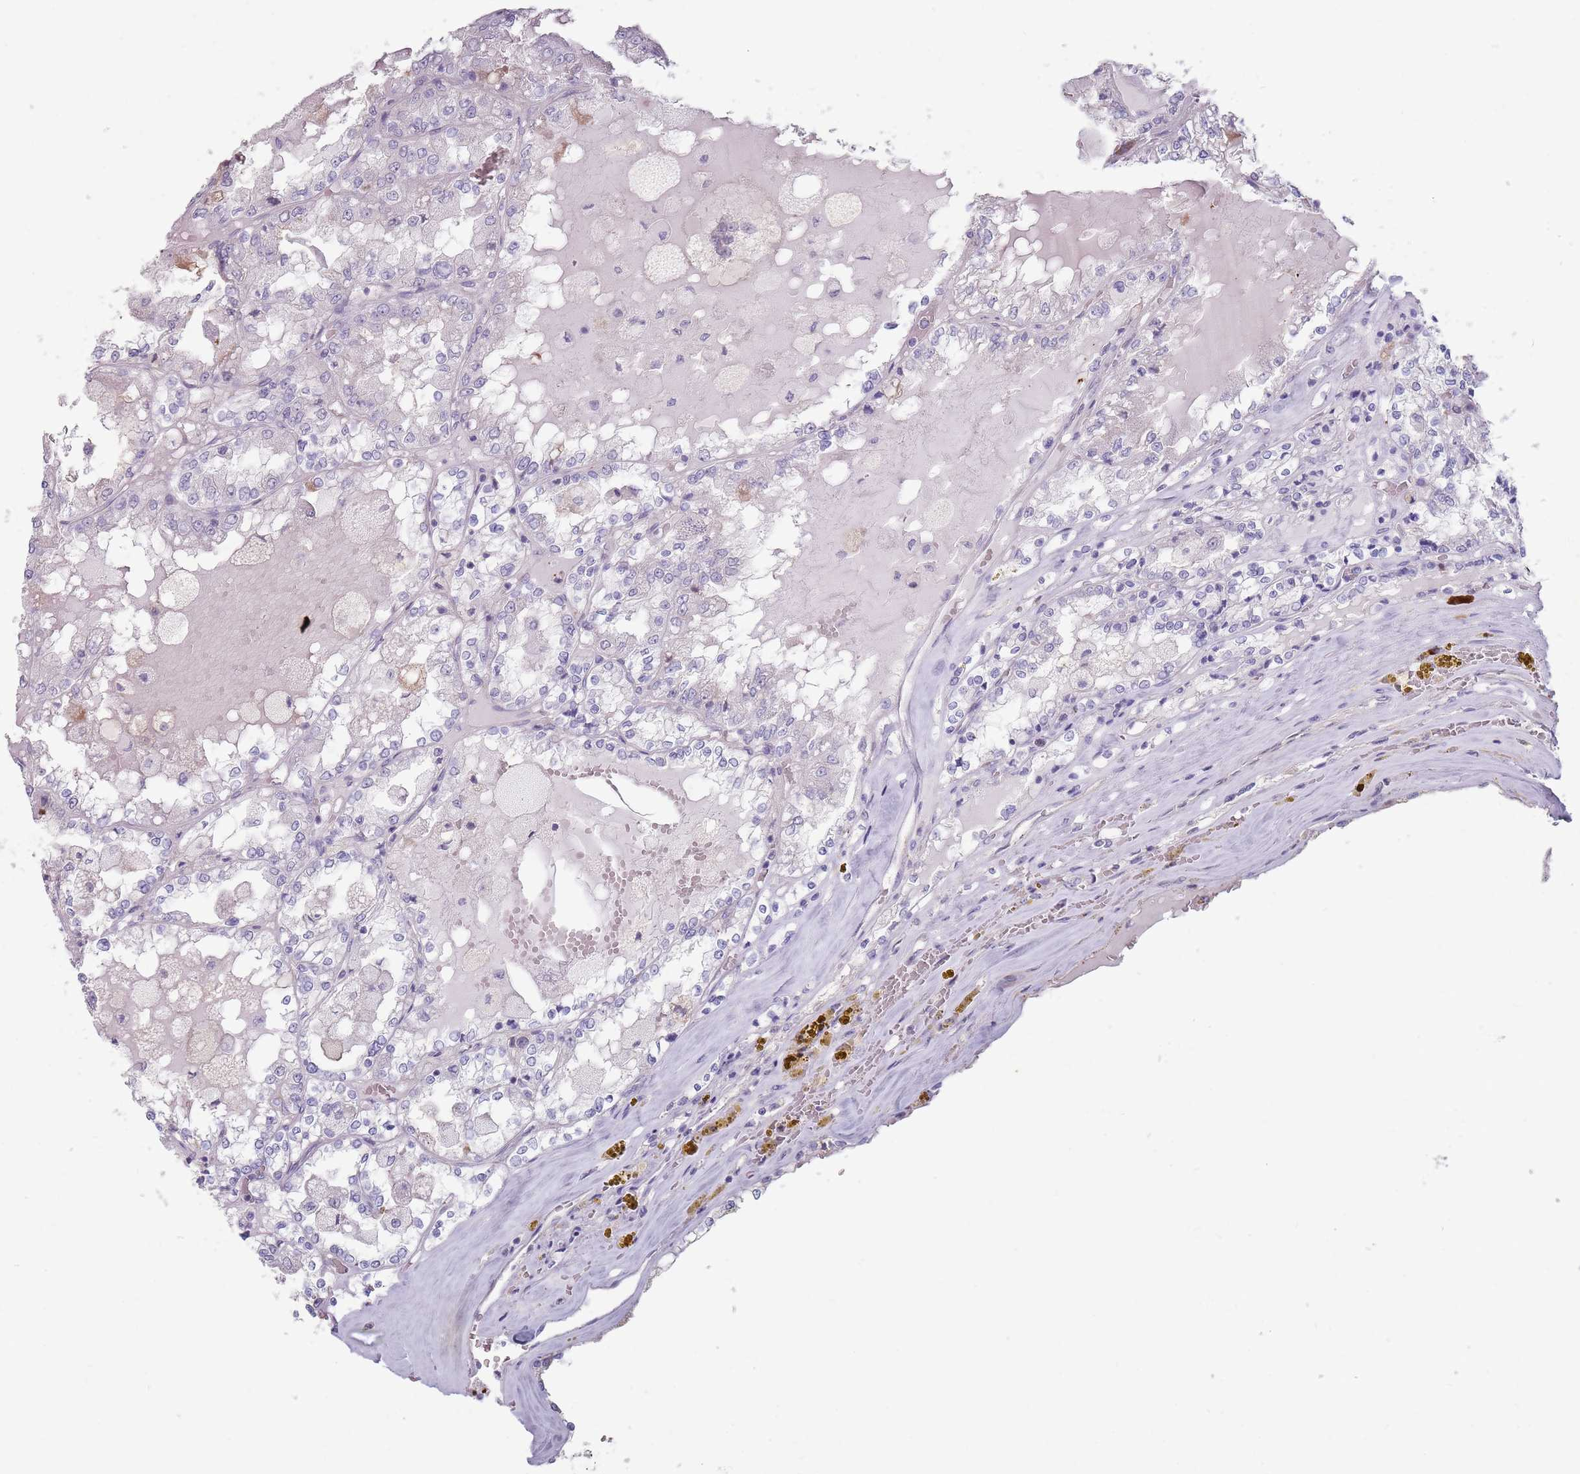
{"staining": {"intensity": "negative", "quantity": "none", "location": "none"}, "tissue": "renal cancer", "cell_type": "Tumor cells", "image_type": "cancer", "snomed": [{"axis": "morphology", "description": "Adenocarcinoma, NOS"}, {"axis": "topography", "description": "Kidney"}], "caption": "IHC of adenocarcinoma (renal) shows no staining in tumor cells. (DAB (3,3'-diaminobenzidine) immunohistochemistry (IHC) with hematoxylin counter stain).", "gene": "DXO", "patient": {"sex": "female", "age": 56}}